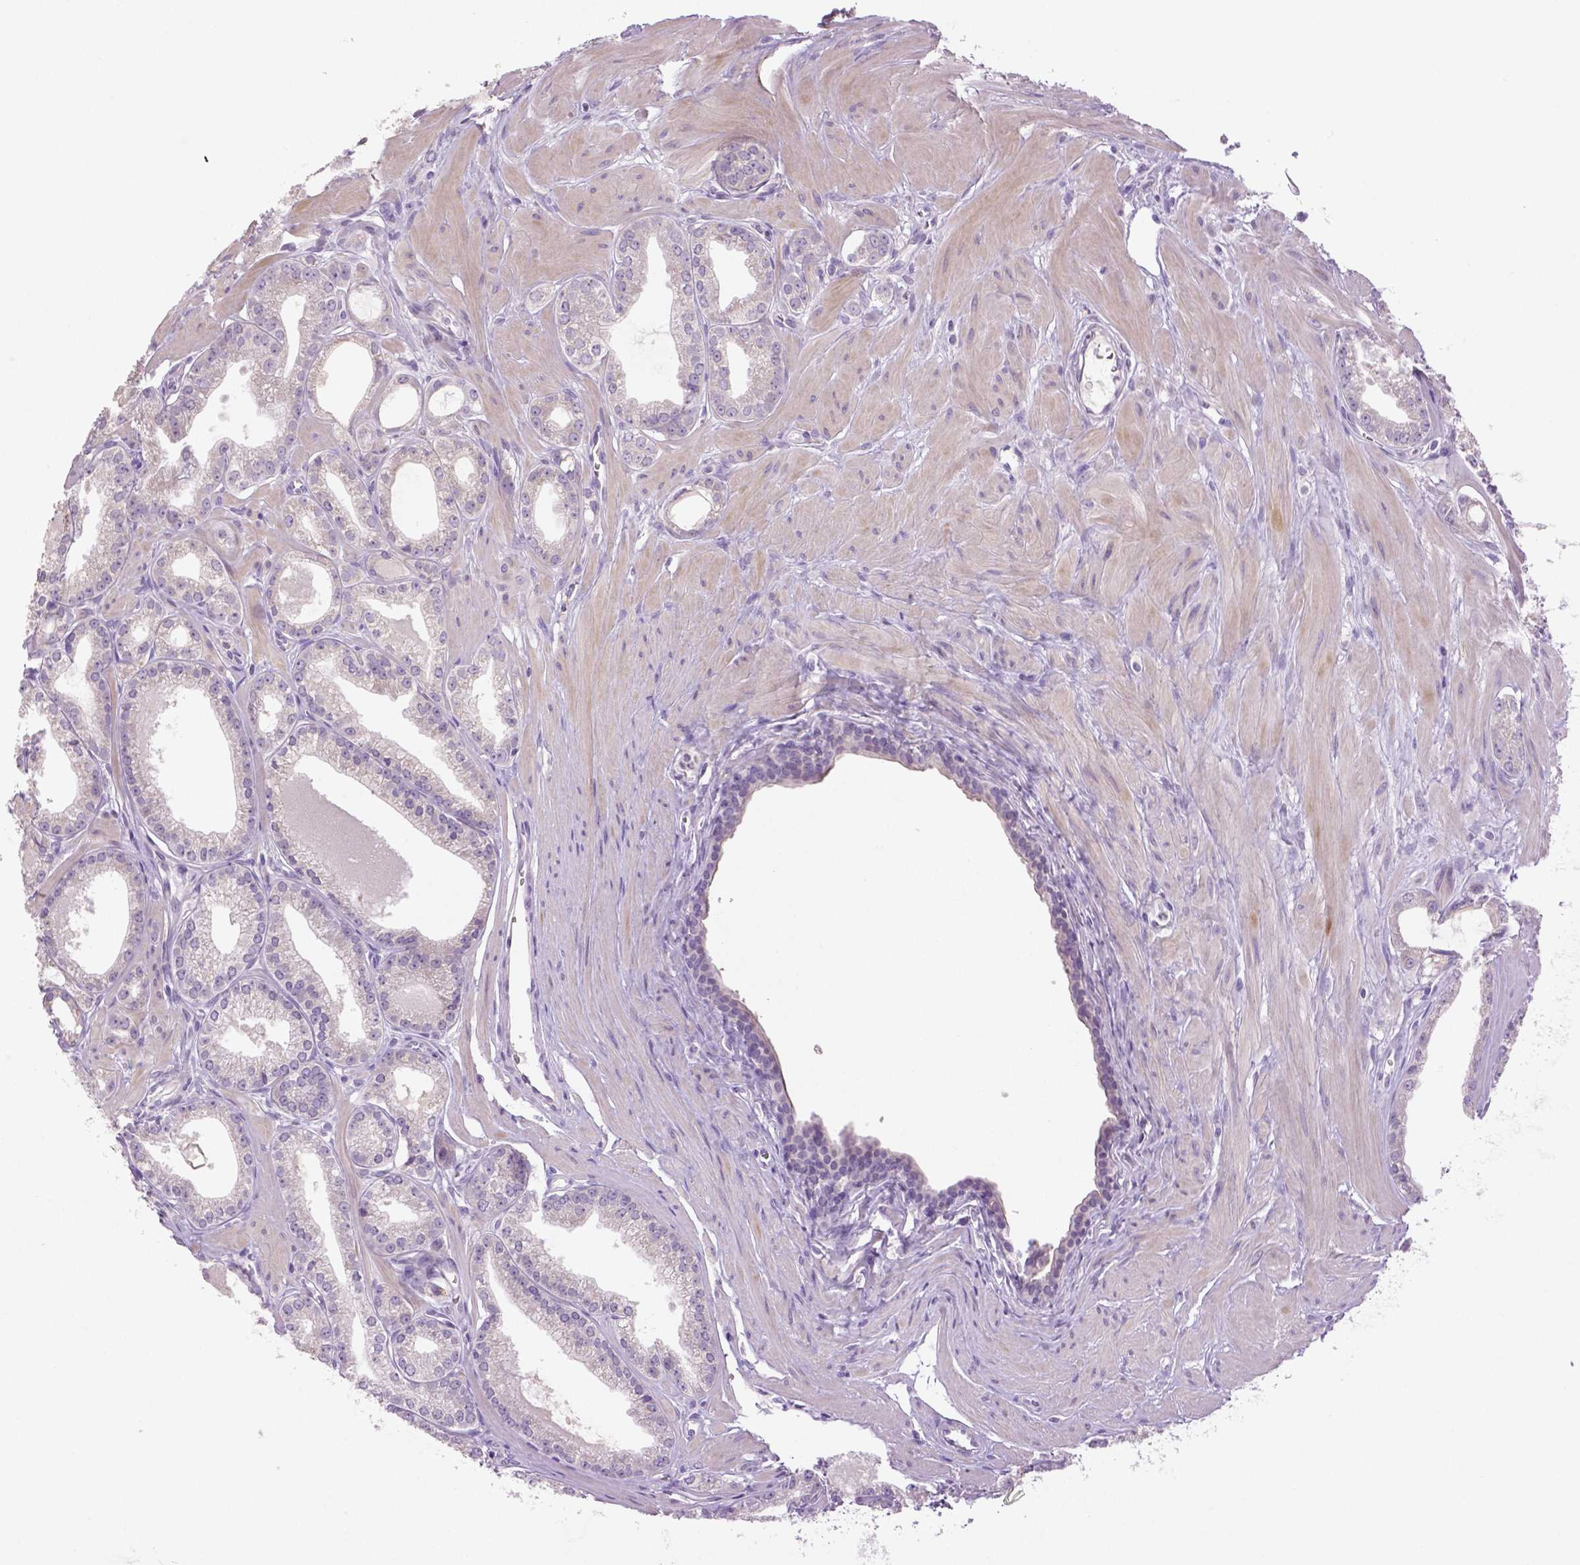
{"staining": {"intensity": "negative", "quantity": "none", "location": "none"}, "tissue": "prostate cancer", "cell_type": "Tumor cells", "image_type": "cancer", "snomed": [{"axis": "morphology", "description": "Adenocarcinoma, NOS"}, {"axis": "topography", "description": "Prostate"}], "caption": "Prostate cancer (adenocarcinoma) stained for a protein using immunohistochemistry displays no positivity tumor cells.", "gene": "DNAH12", "patient": {"sex": "male", "age": 71}}